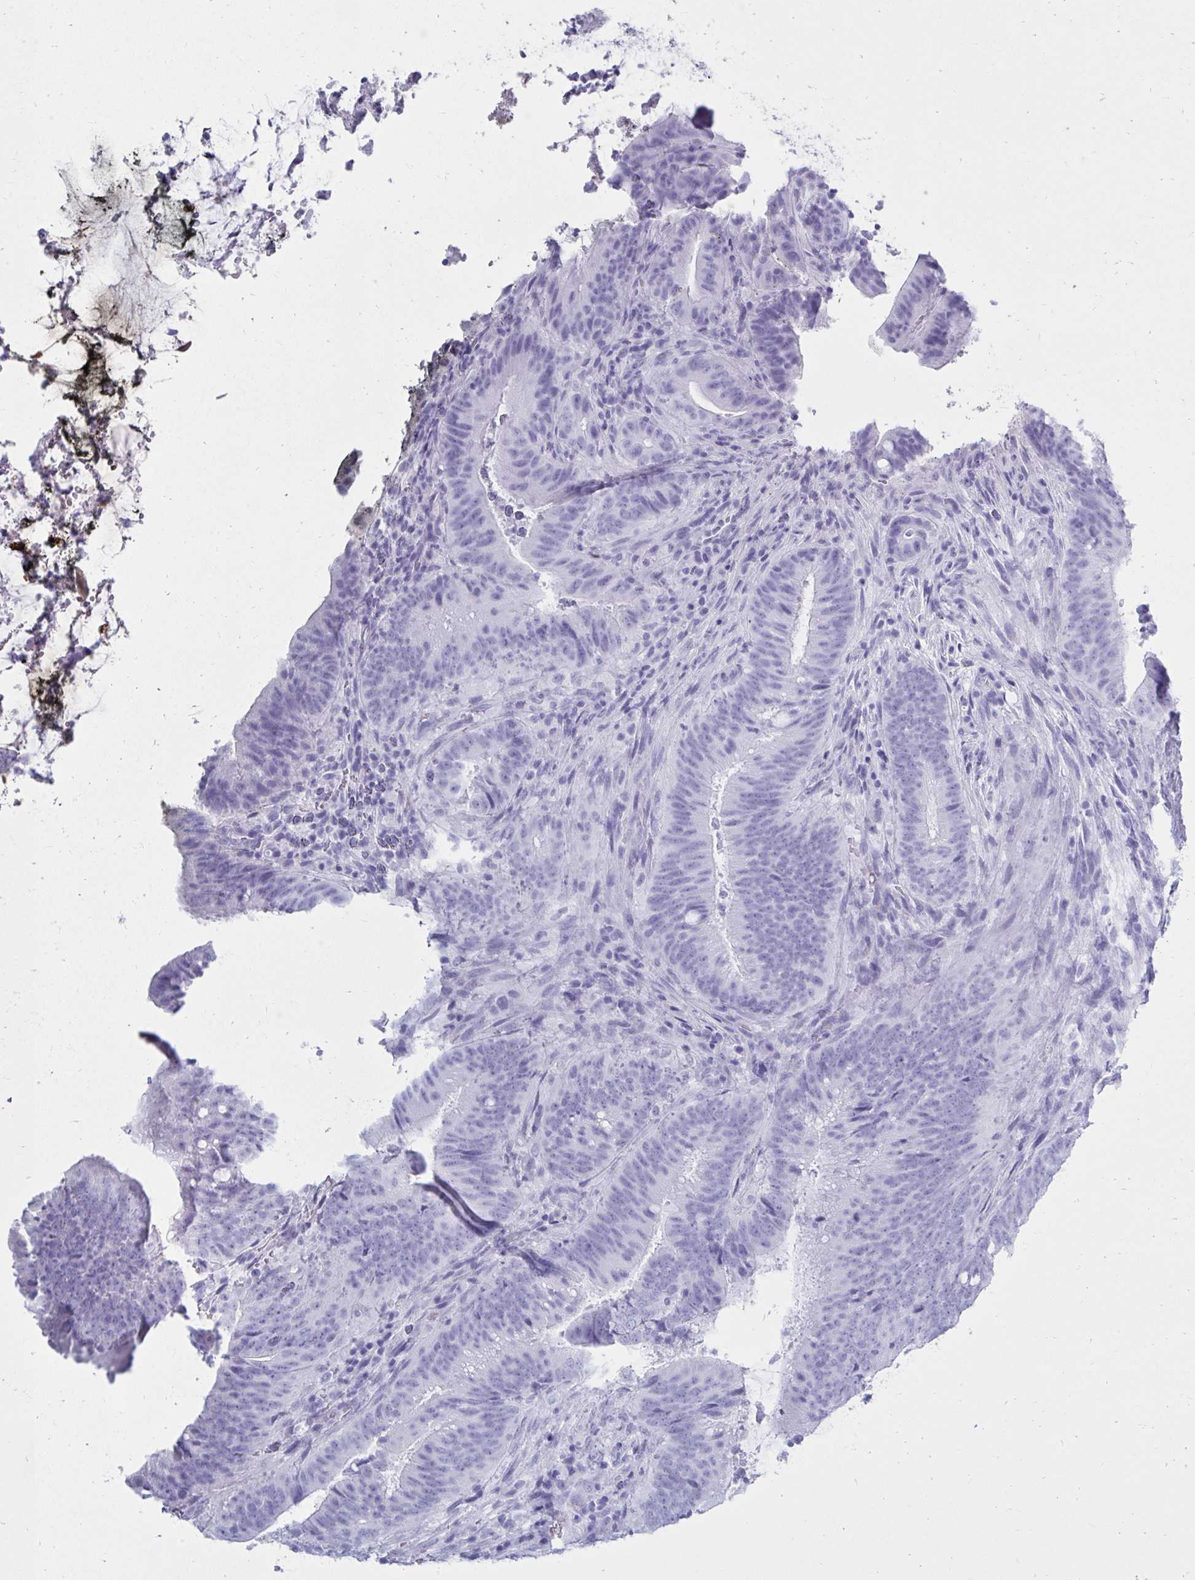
{"staining": {"intensity": "negative", "quantity": "none", "location": "none"}, "tissue": "colorectal cancer", "cell_type": "Tumor cells", "image_type": "cancer", "snomed": [{"axis": "morphology", "description": "Adenocarcinoma, NOS"}, {"axis": "topography", "description": "Colon"}], "caption": "Immunohistochemistry (IHC) of human colorectal adenocarcinoma shows no staining in tumor cells.", "gene": "ATP4B", "patient": {"sex": "female", "age": 43}}